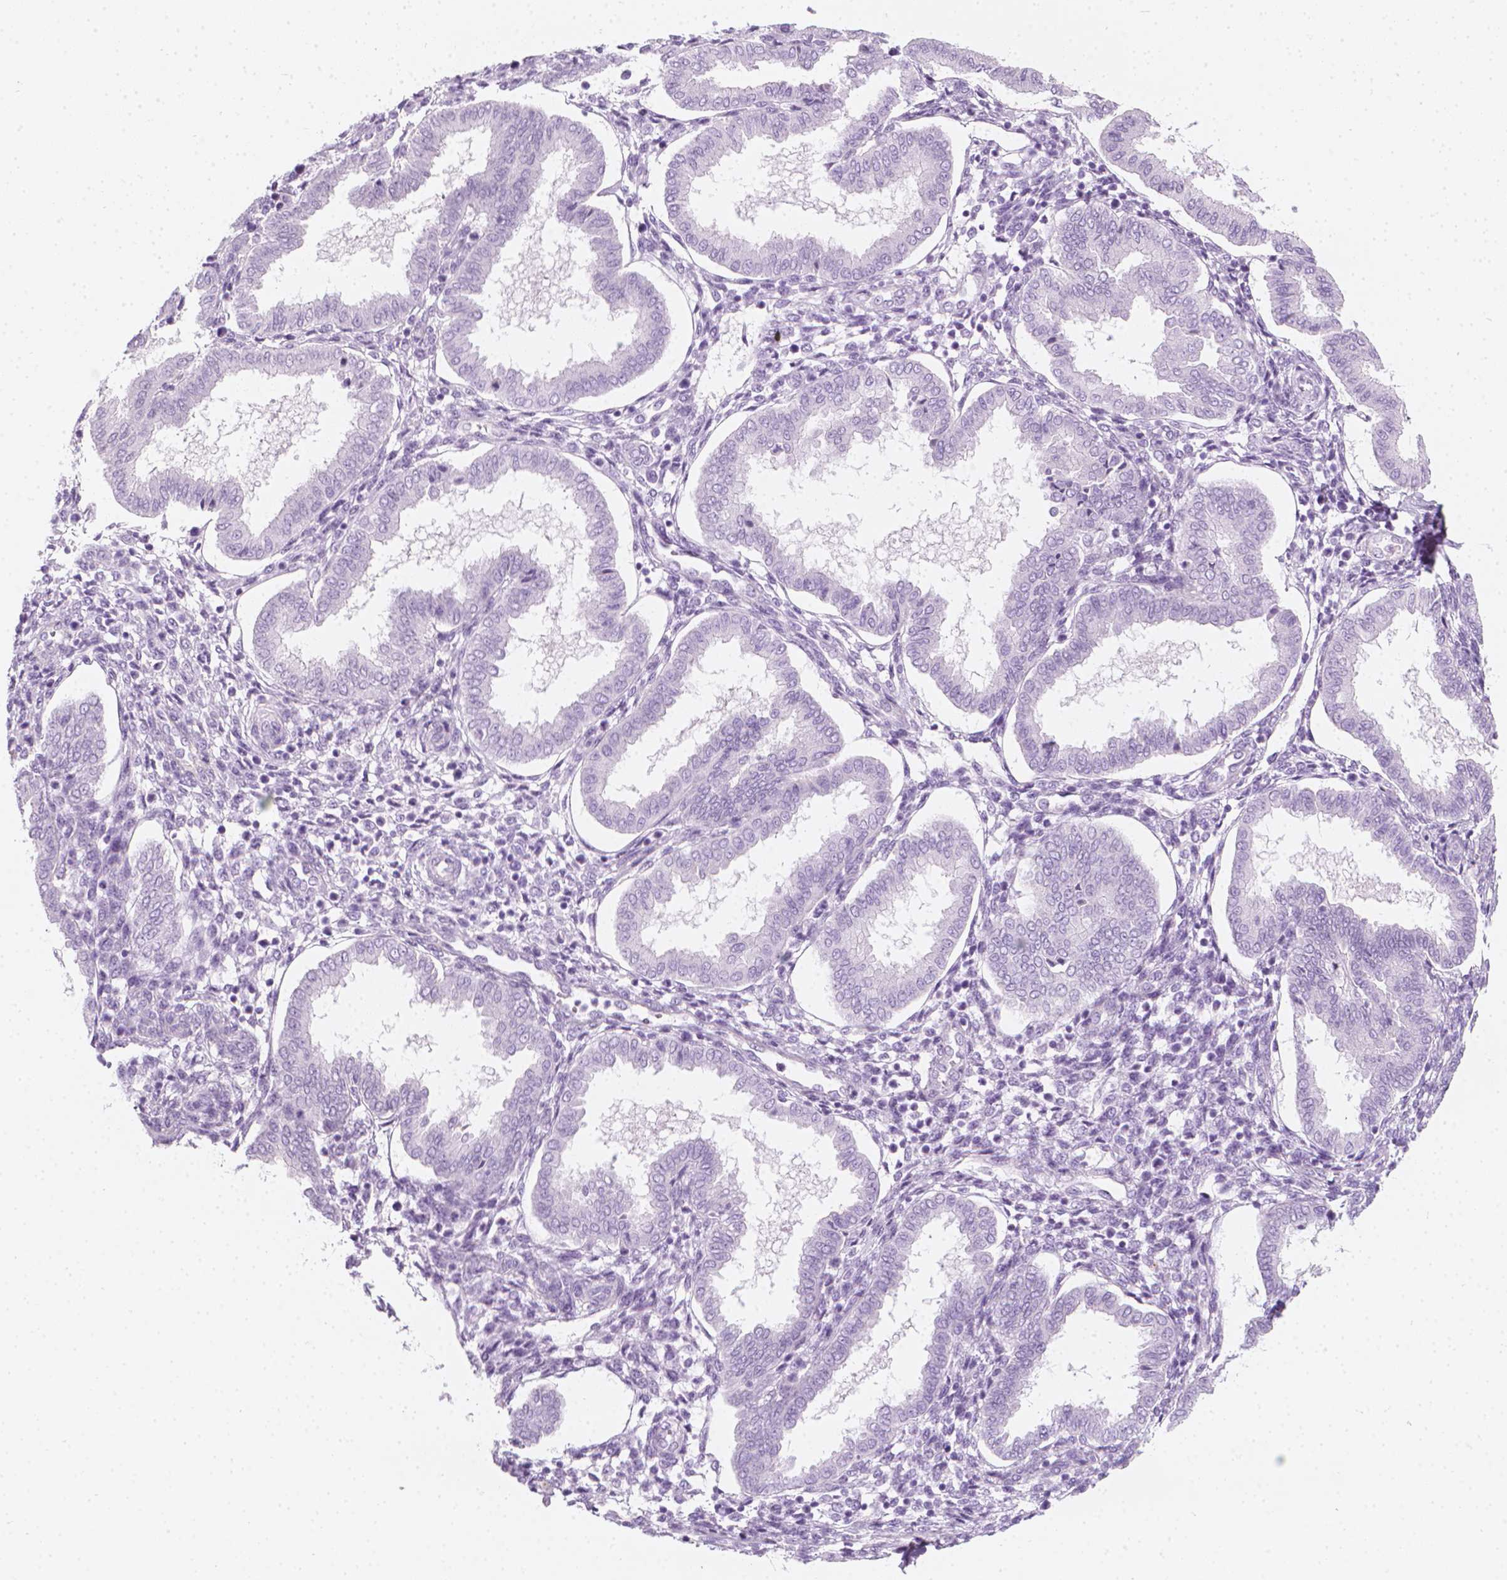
{"staining": {"intensity": "negative", "quantity": "none", "location": "none"}, "tissue": "endometrium", "cell_type": "Cells in endometrial stroma", "image_type": "normal", "snomed": [{"axis": "morphology", "description": "Normal tissue, NOS"}, {"axis": "topography", "description": "Endometrium"}], "caption": "Image shows no protein staining in cells in endometrial stroma of unremarkable endometrium. The staining was performed using DAB to visualize the protein expression in brown, while the nuclei were stained in blue with hematoxylin (Magnification: 20x).", "gene": "SCG3", "patient": {"sex": "female", "age": 24}}